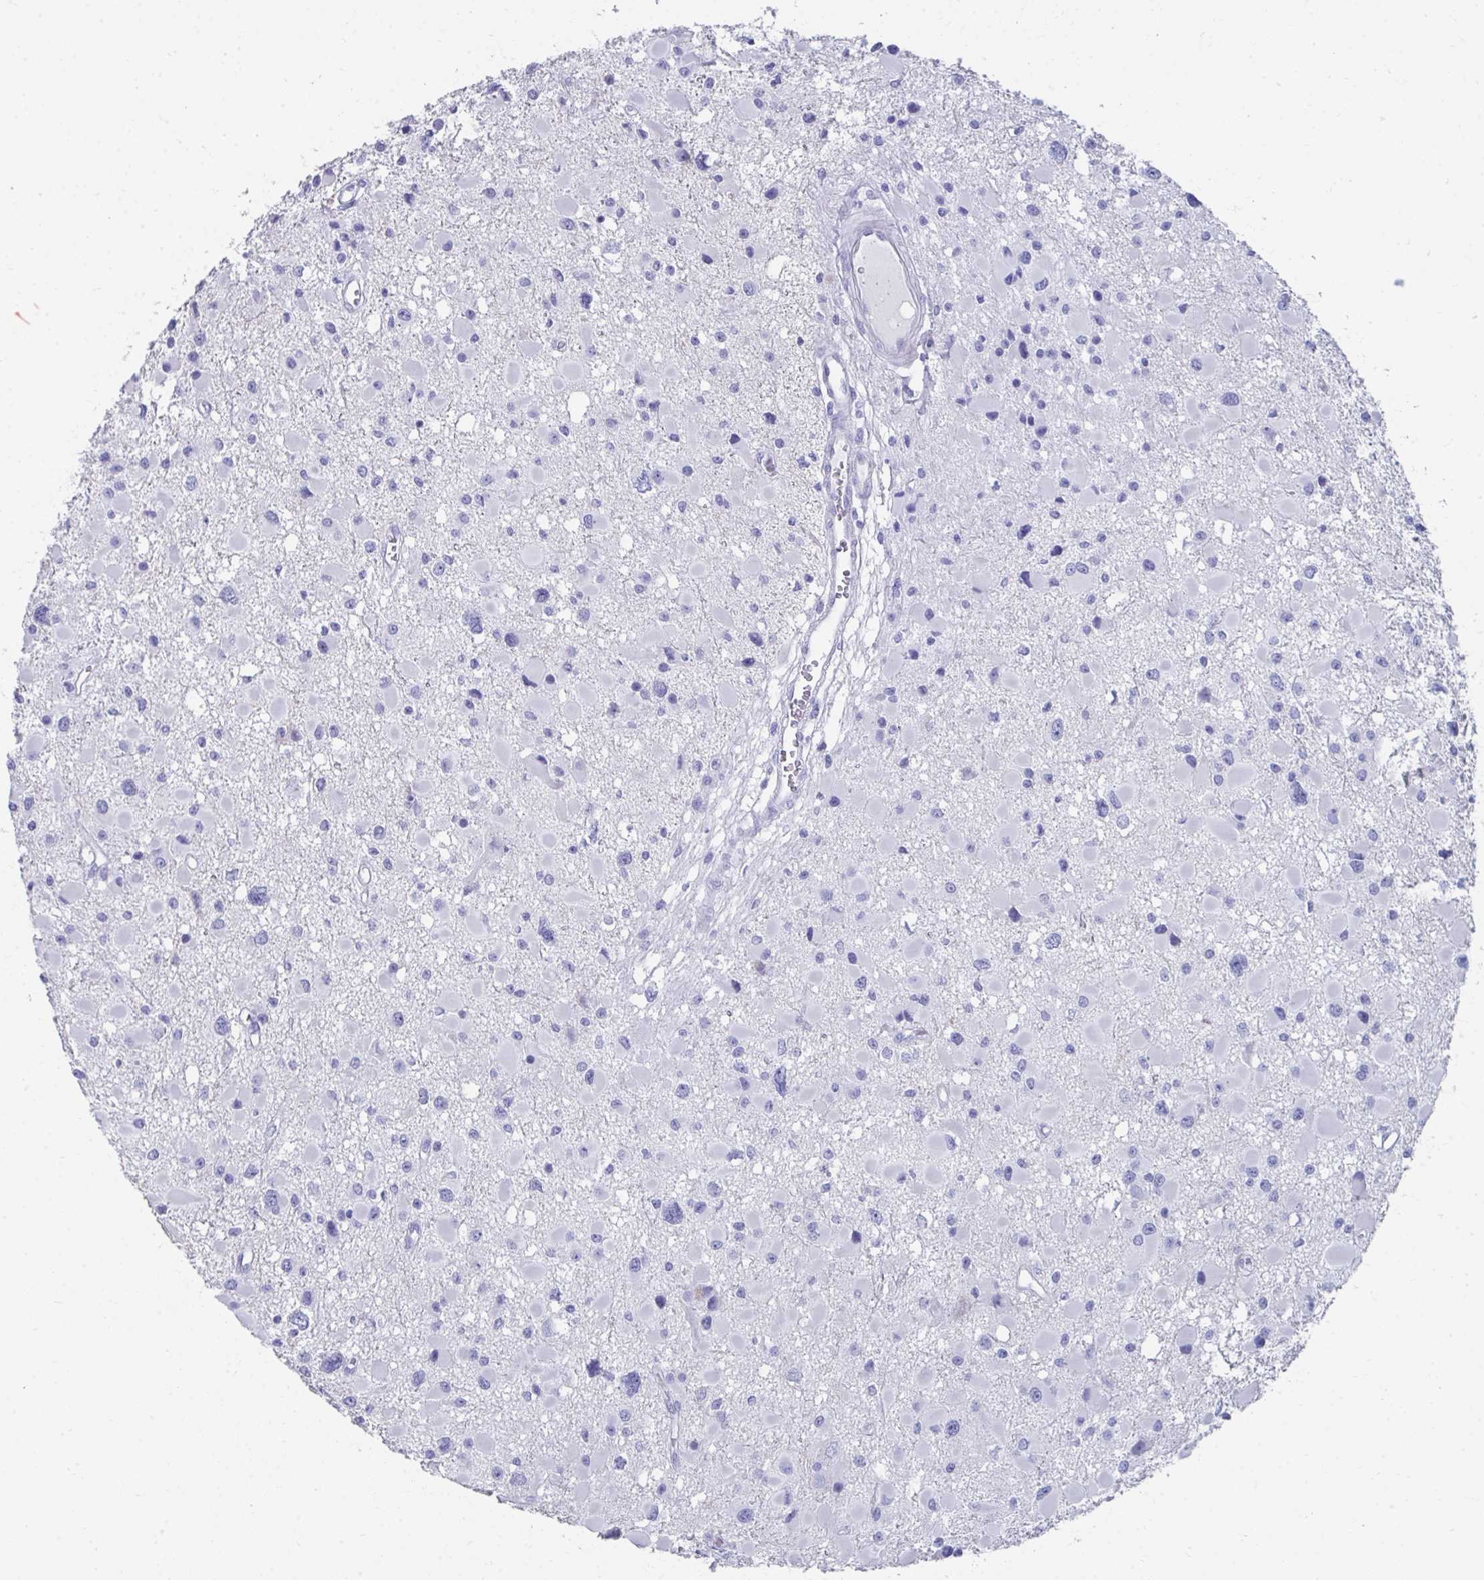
{"staining": {"intensity": "negative", "quantity": "none", "location": "none"}, "tissue": "glioma", "cell_type": "Tumor cells", "image_type": "cancer", "snomed": [{"axis": "morphology", "description": "Glioma, malignant, High grade"}, {"axis": "topography", "description": "Brain"}], "caption": "DAB immunohistochemical staining of glioma demonstrates no significant staining in tumor cells.", "gene": "HGD", "patient": {"sex": "male", "age": 54}}